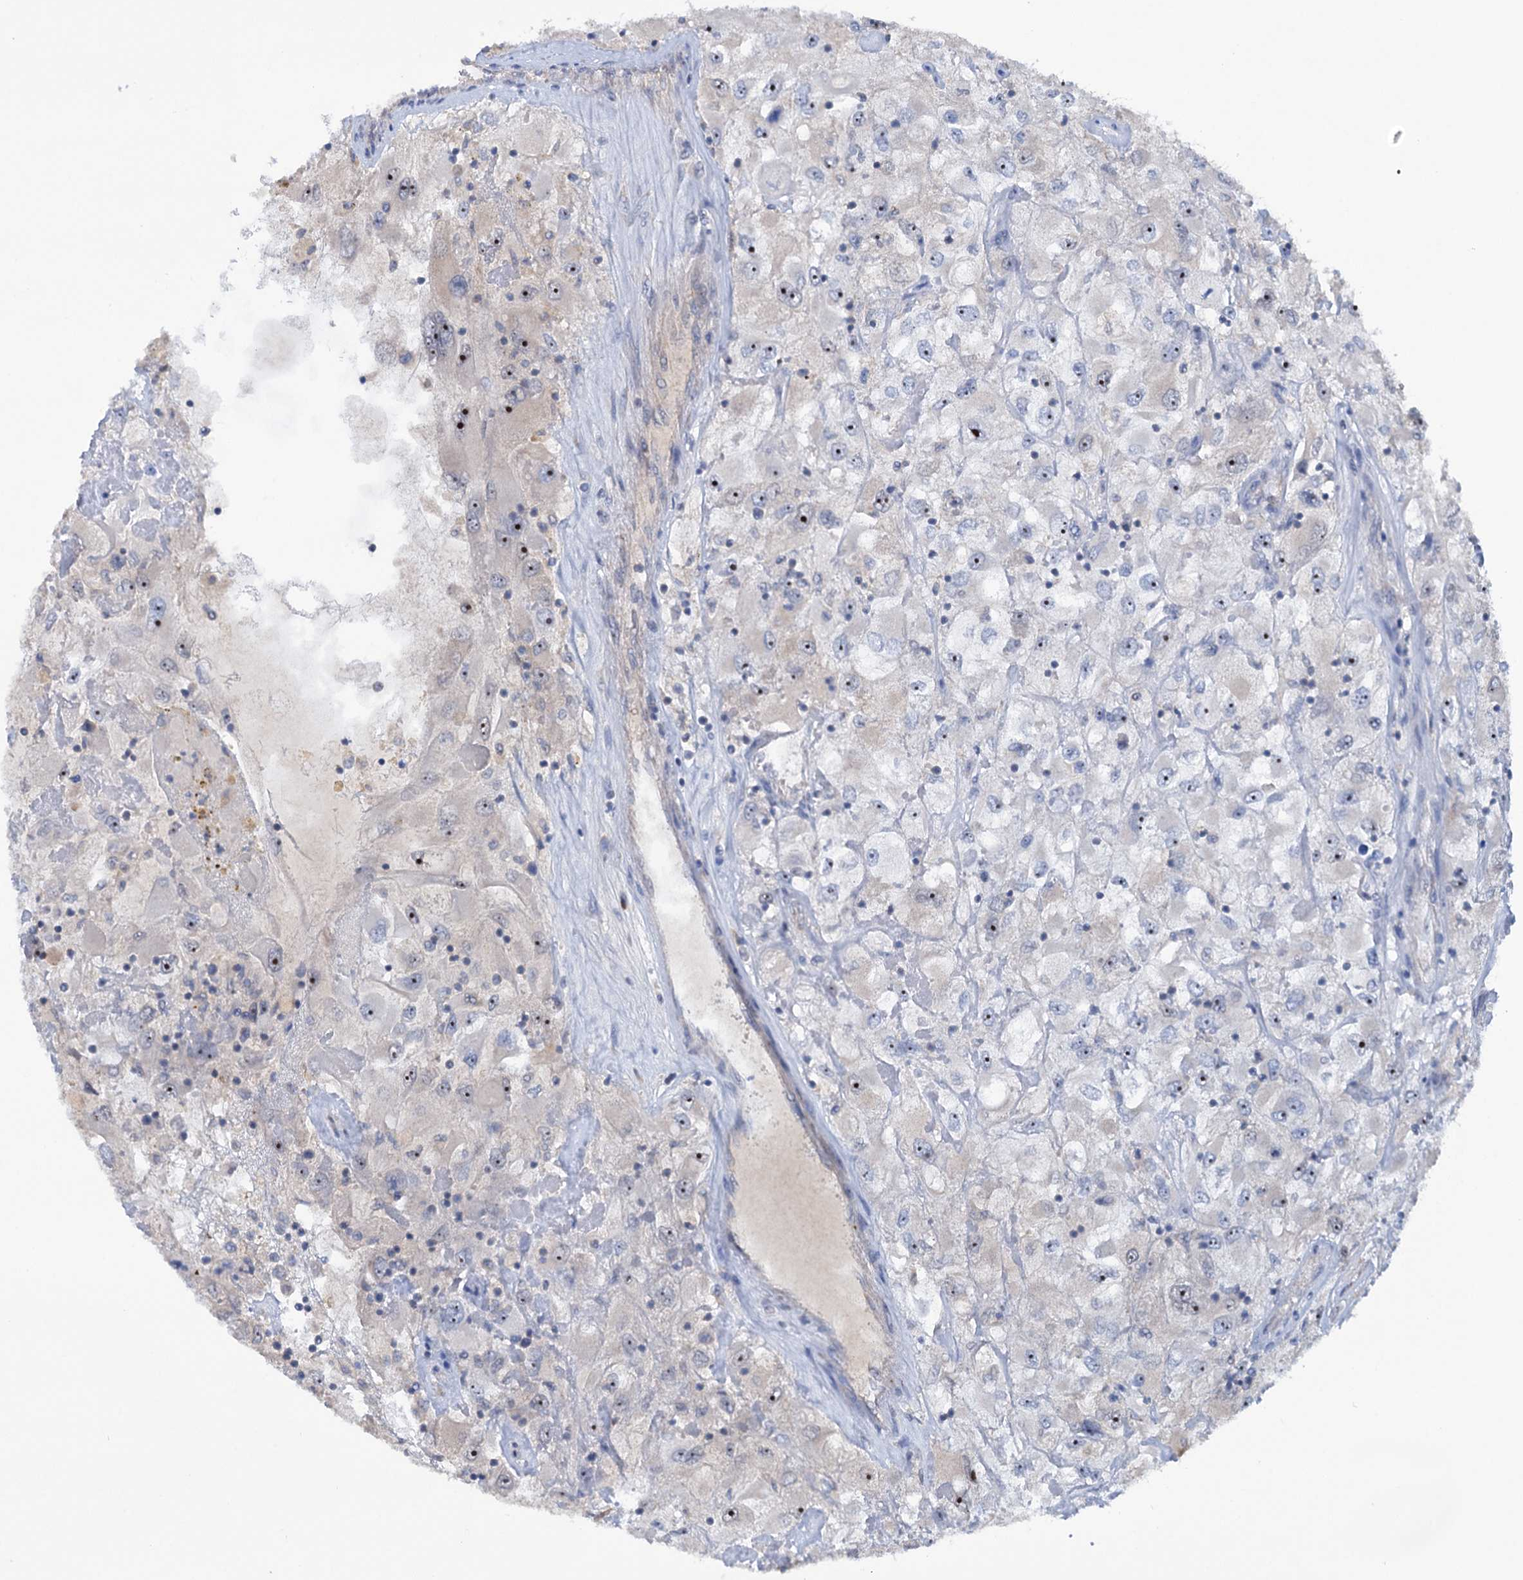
{"staining": {"intensity": "moderate", "quantity": "<25%", "location": "nuclear"}, "tissue": "renal cancer", "cell_type": "Tumor cells", "image_type": "cancer", "snomed": [{"axis": "morphology", "description": "Adenocarcinoma, NOS"}, {"axis": "topography", "description": "Kidney"}], "caption": "Protein expression analysis of human adenocarcinoma (renal) reveals moderate nuclear expression in approximately <25% of tumor cells.", "gene": "HTR3B", "patient": {"sex": "female", "age": 52}}